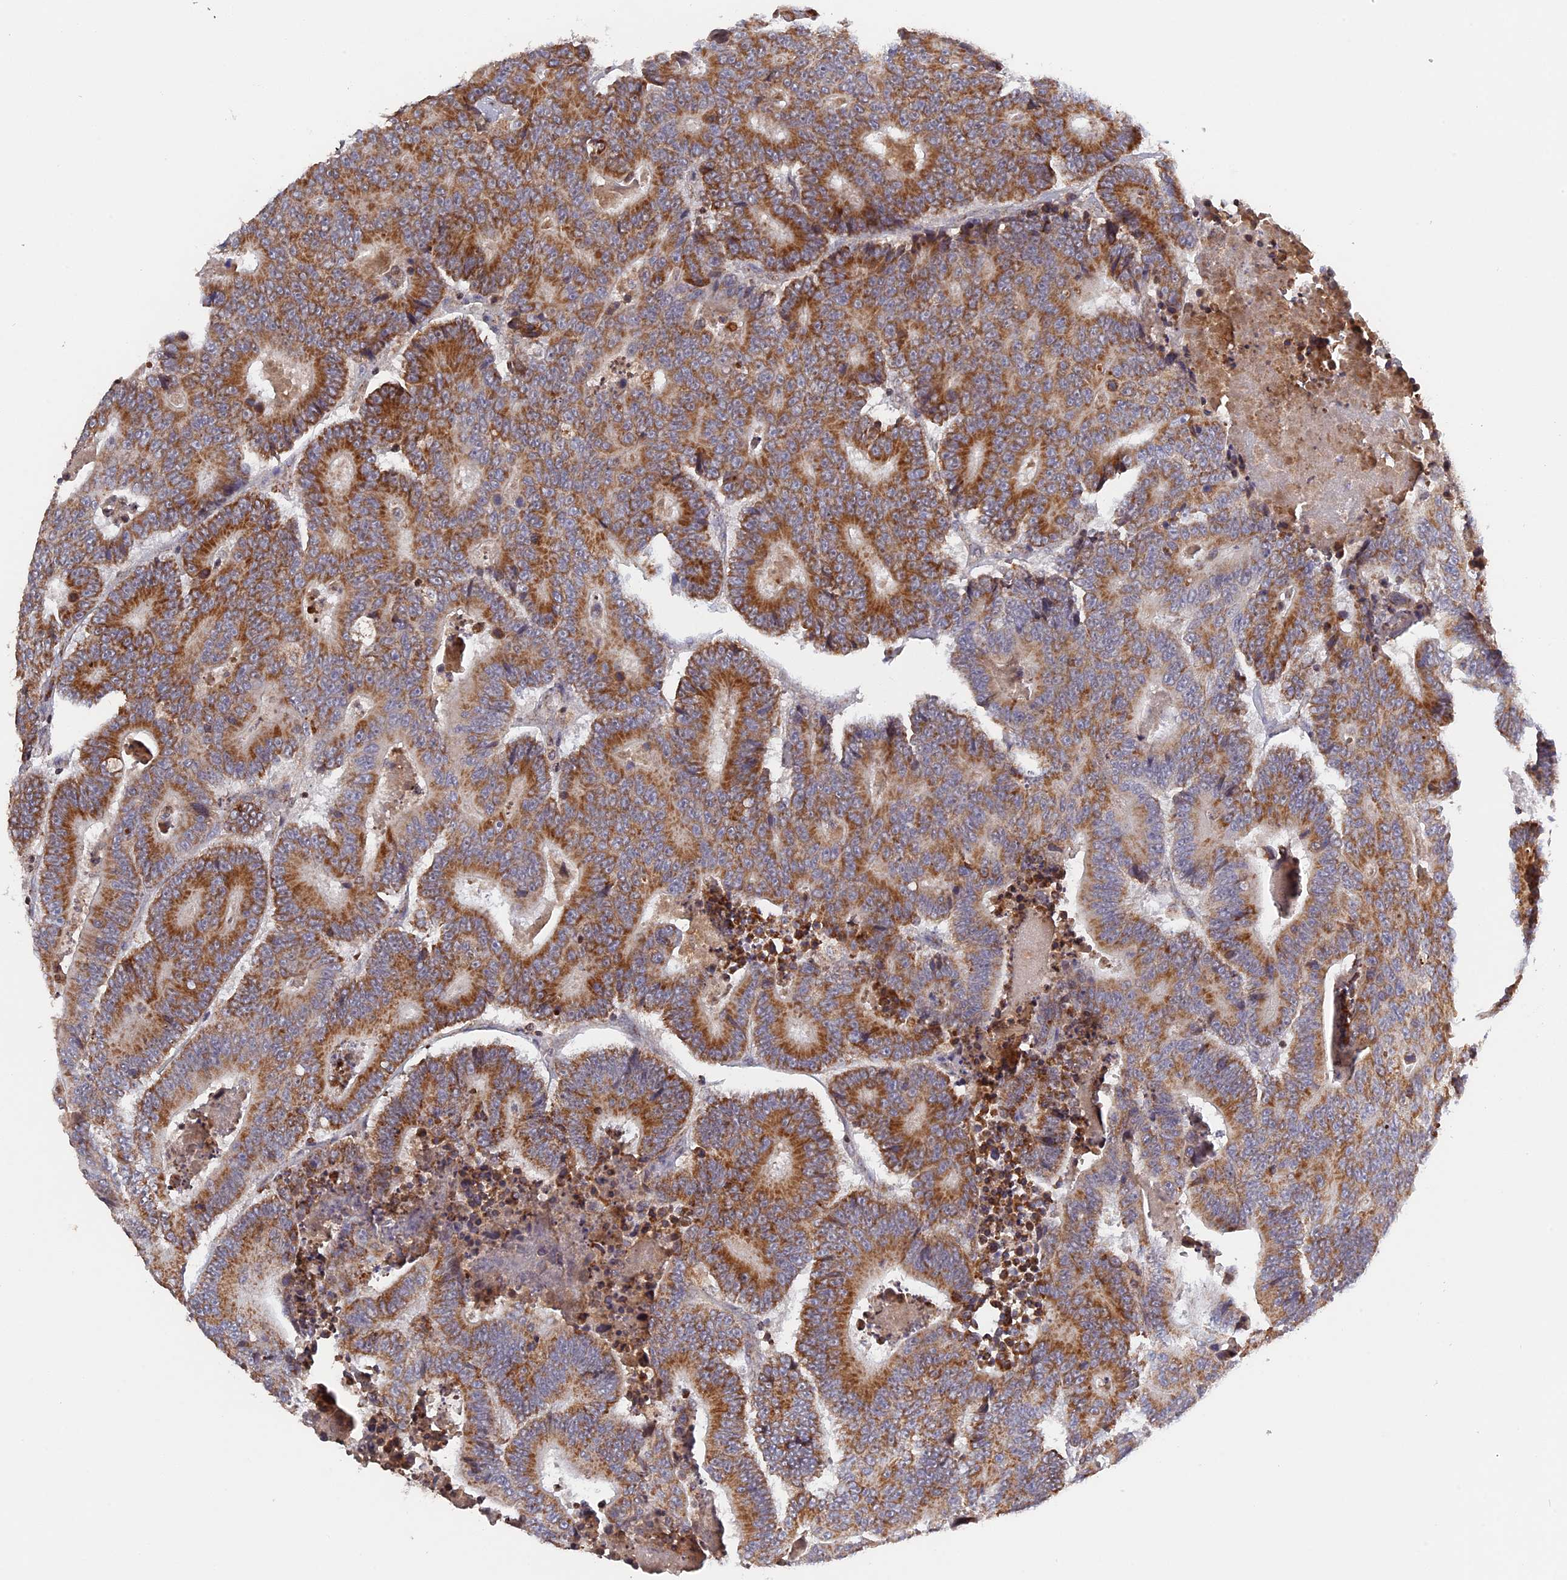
{"staining": {"intensity": "moderate", "quantity": ">75%", "location": "cytoplasmic/membranous"}, "tissue": "colorectal cancer", "cell_type": "Tumor cells", "image_type": "cancer", "snomed": [{"axis": "morphology", "description": "Adenocarcinoma, NOS"}, {"axis": "topography", "description": "Colon"}], "caption": "Immunohistochemical staining of human colorectal cancer (adenocarcinoma) shows medium levels of moderate cytoplasmic/membranous protein positivity in about >75% of tumor cells.", "gene": "MPV17L", "patient": {"sex": "male", "age": 83}}